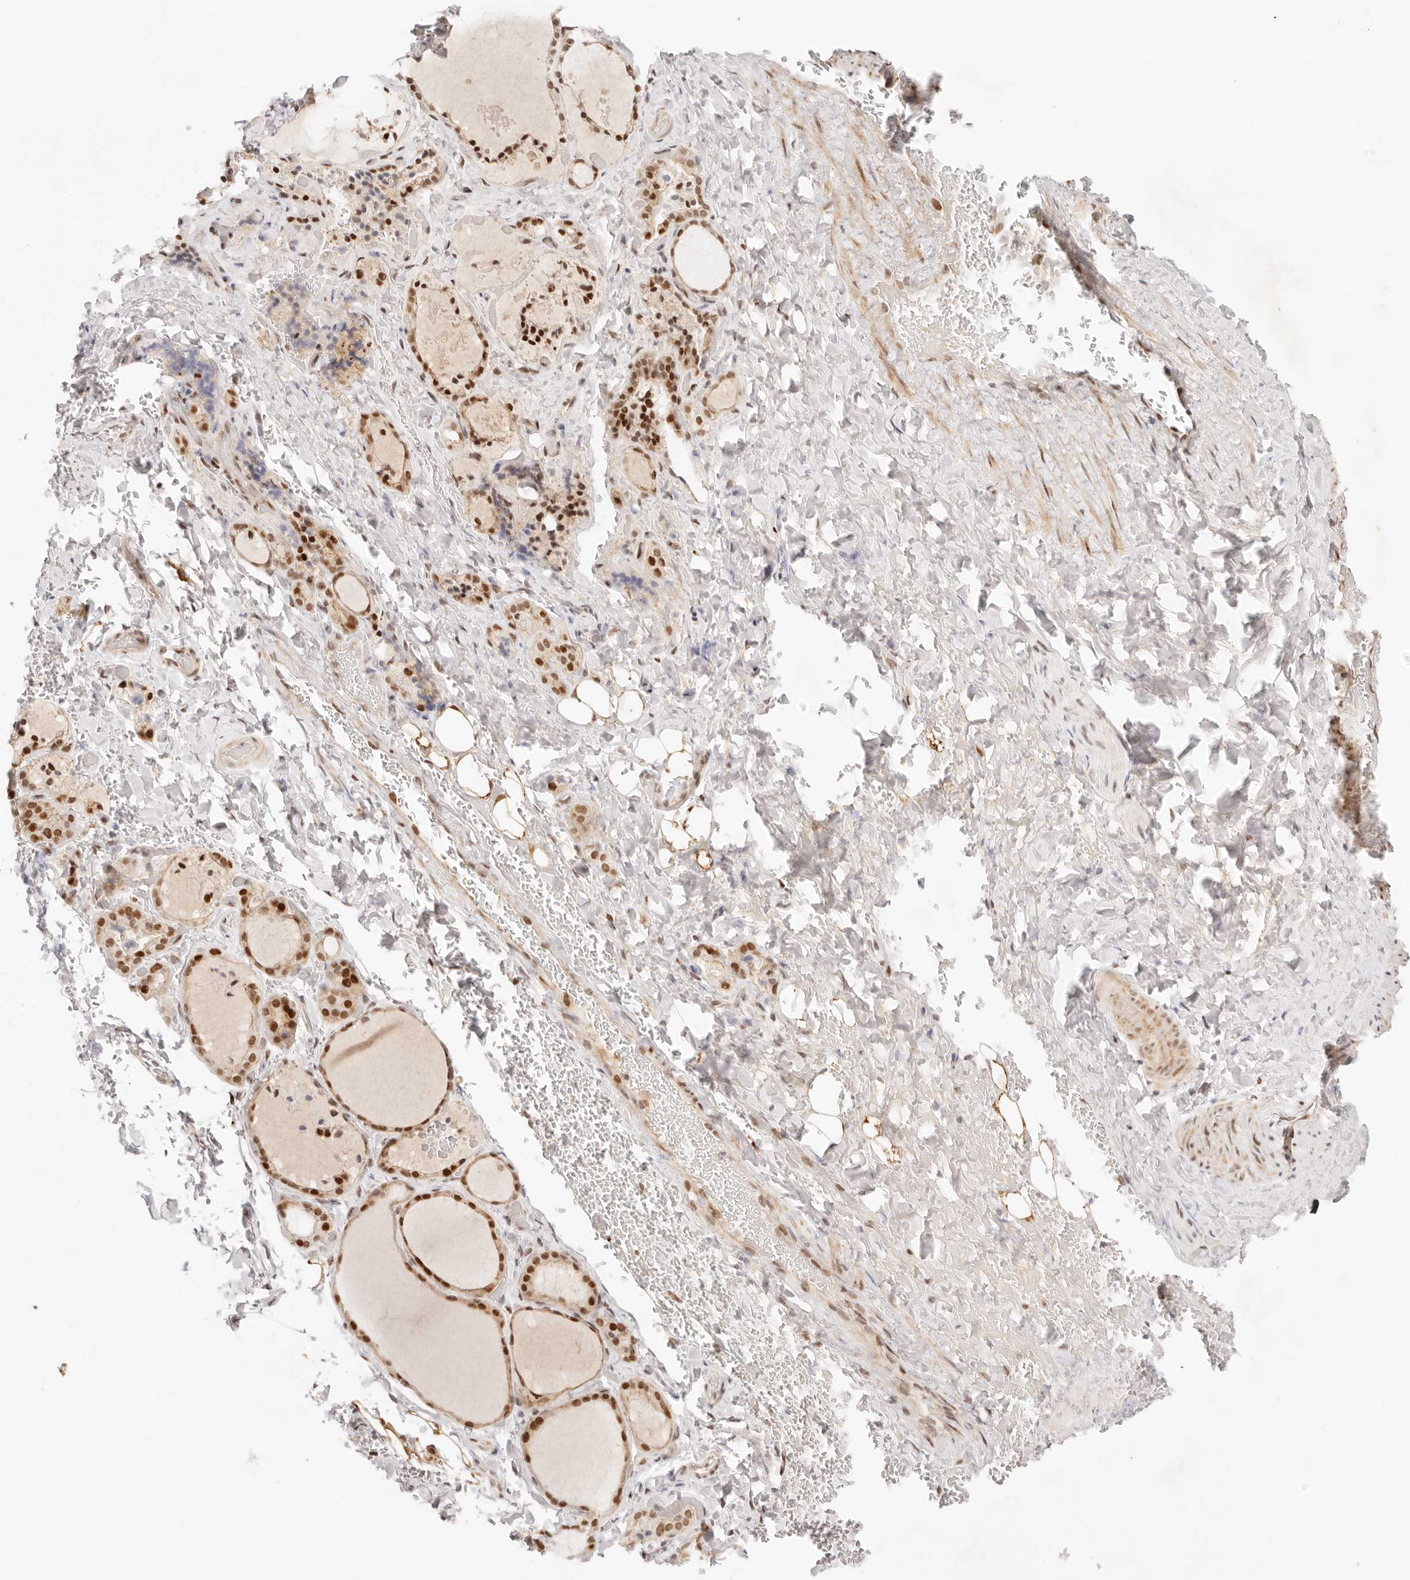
{"staining": {"intensity": "strong", "quantity": ">75%", "location": "cytoplasmic/membranous,nuclear"}, "tissue": "thyroid gland", "cell_type": "Glandular cells", "image_type": "normal", "snomed": [{"axis": "morphology", "description": "Normal tissue, NOS"}, {"axis": "topography", "description": "Thyroid gland"}], "caption": "Thyroid gland stained with immunohistochemistry reveals strong cytoplasmic/membranous,nuclear expression in about >75% of glandular cells. (Stains: DAB (3,3'-diaminobenzidine) in brown, nuclei in blue, Microscopy: brightfield microscopy at high magnification).", "gene": "HOXC5", "patient": {"sex": "female", "age": 44}}